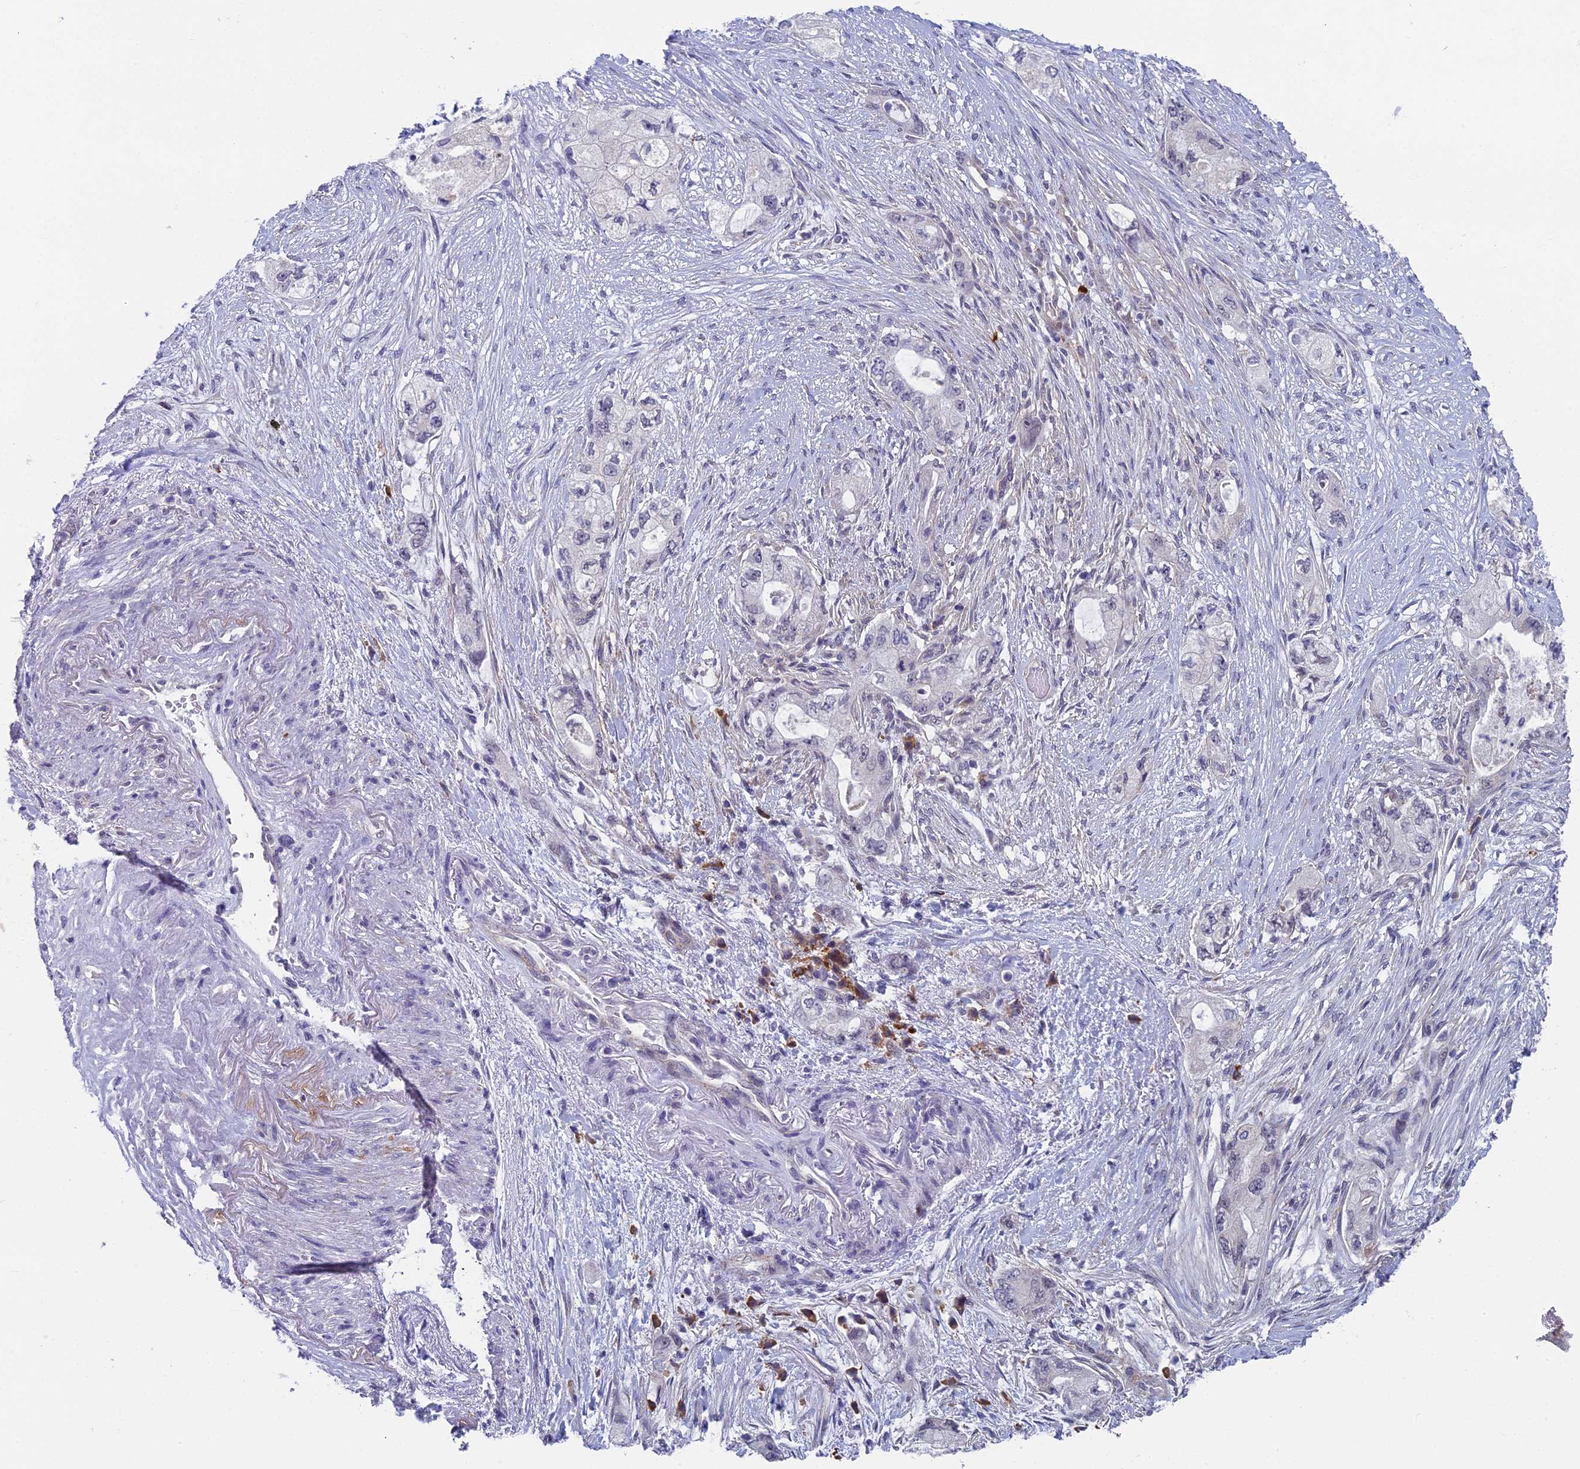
{"staining": {"intensity": "negative", "quantity": "none", "location": "none"}, "tissue": "pancreatic cancer", "cell_type": "Tumor cells", "image_type": "cancer", "snomed": [{"axis": "morphology", "description": "Adenocarcinoma, NOS"}, {"axis": "topography", "description": "Pancreas"}], "caption": "A high-resolution histopathology image shows immunohistochemistry (IHC) staining of pancreatic cancer (adenocarcinoma), which exhibits no significant positivity in tumor cells.", "gene": "CNEP1R1", "patient": {"sex": "female", "age": 73}}